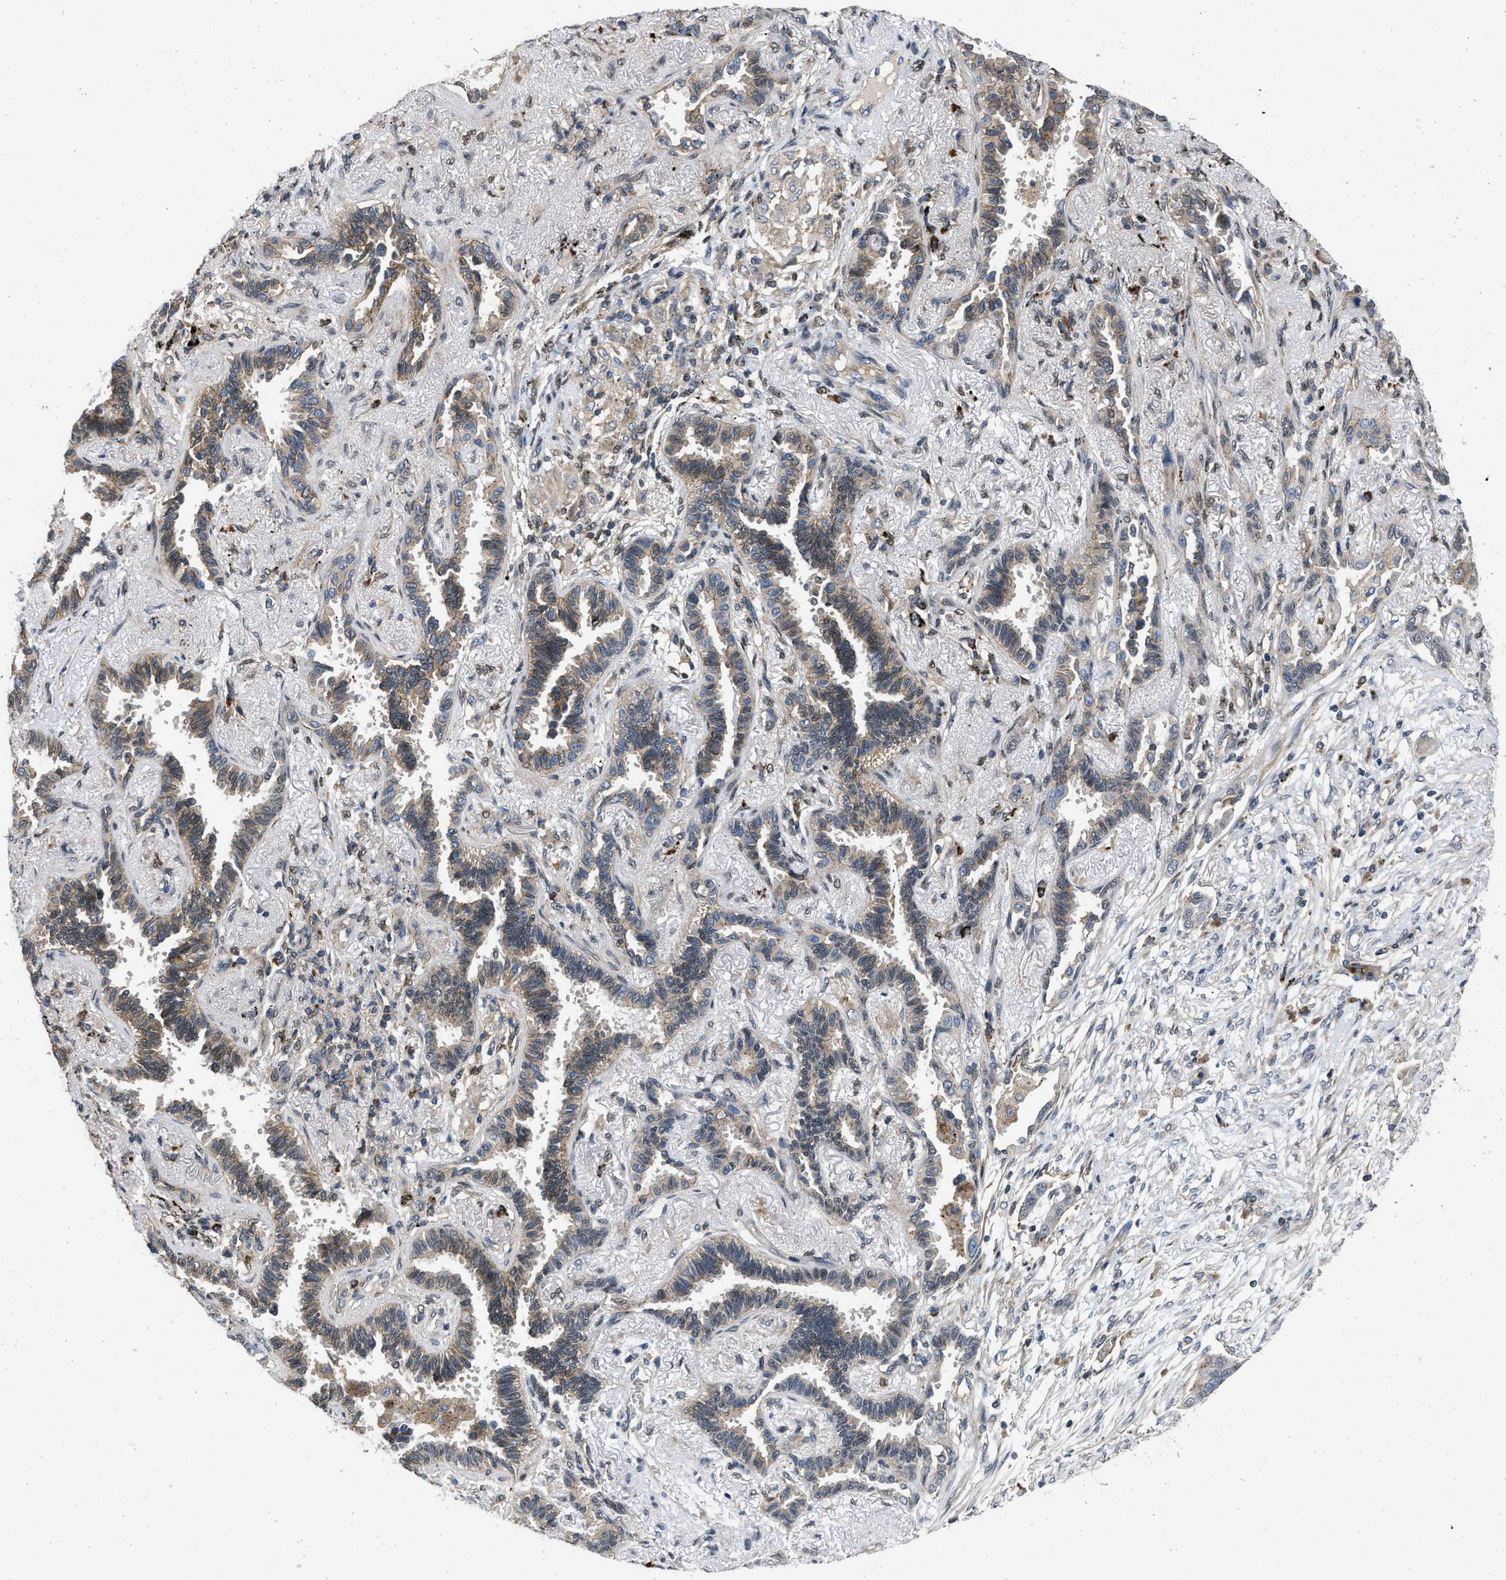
{"staining": {"intensity": "weak", "quantity": "25%-75%", "location": "cytoplasmic/membranous"}, "tissue": "lung cancer", "cell_type": "Tumor cells", "image_type": "cancer", "snomed": [{"axis": "morphology", "description": "Adenocarcinoma, NOS"}, {"axis": "topography", "description": "Lung"}], "caption": "Lung cancer (adenocarcinoma) stained with a protein marker displays weak staining in tumor cells.", "gene": "PRDM14", "patient": {"sex": "male", "age": 59}}